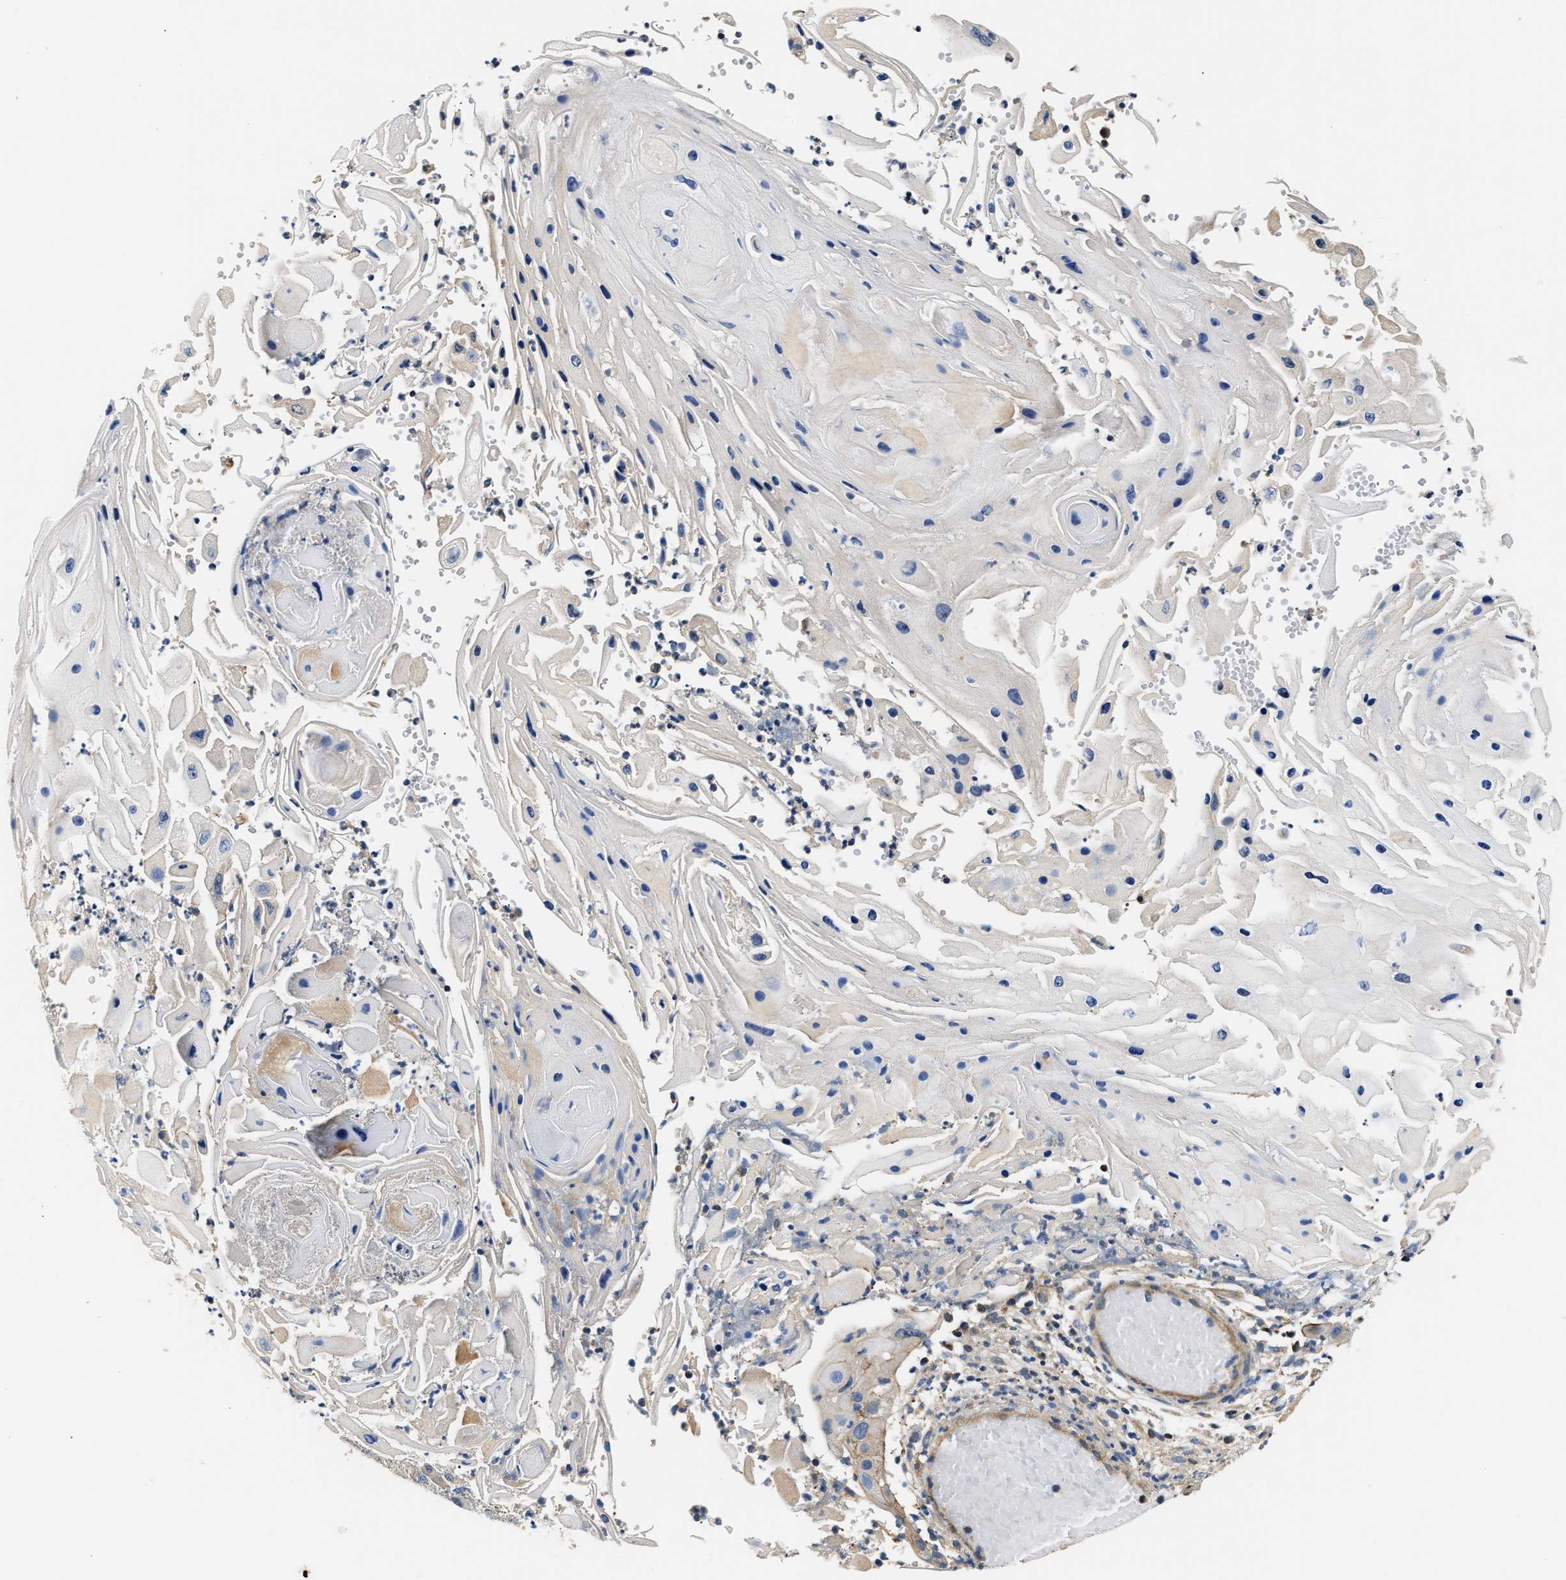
{"staining": {"intensity": "negative", "quantity": "none", "location": "none"}, "tissue": "skin cancer", "cell_type": "Tumor cells", "image_type": "cancer", "snomed": [{"axis": "morphology", "description": "Squamous cell carcinoma, NOS"}, {"axis": "topography", "description": "Skin"}], "caption": "The immunohistochemistry (IHC) histopathology image has no significant staining in tumor cells of skin squamous cell carcinoma tissue.", "gene": "TEX2", "patient": {"sex": "female", "age": 44}}